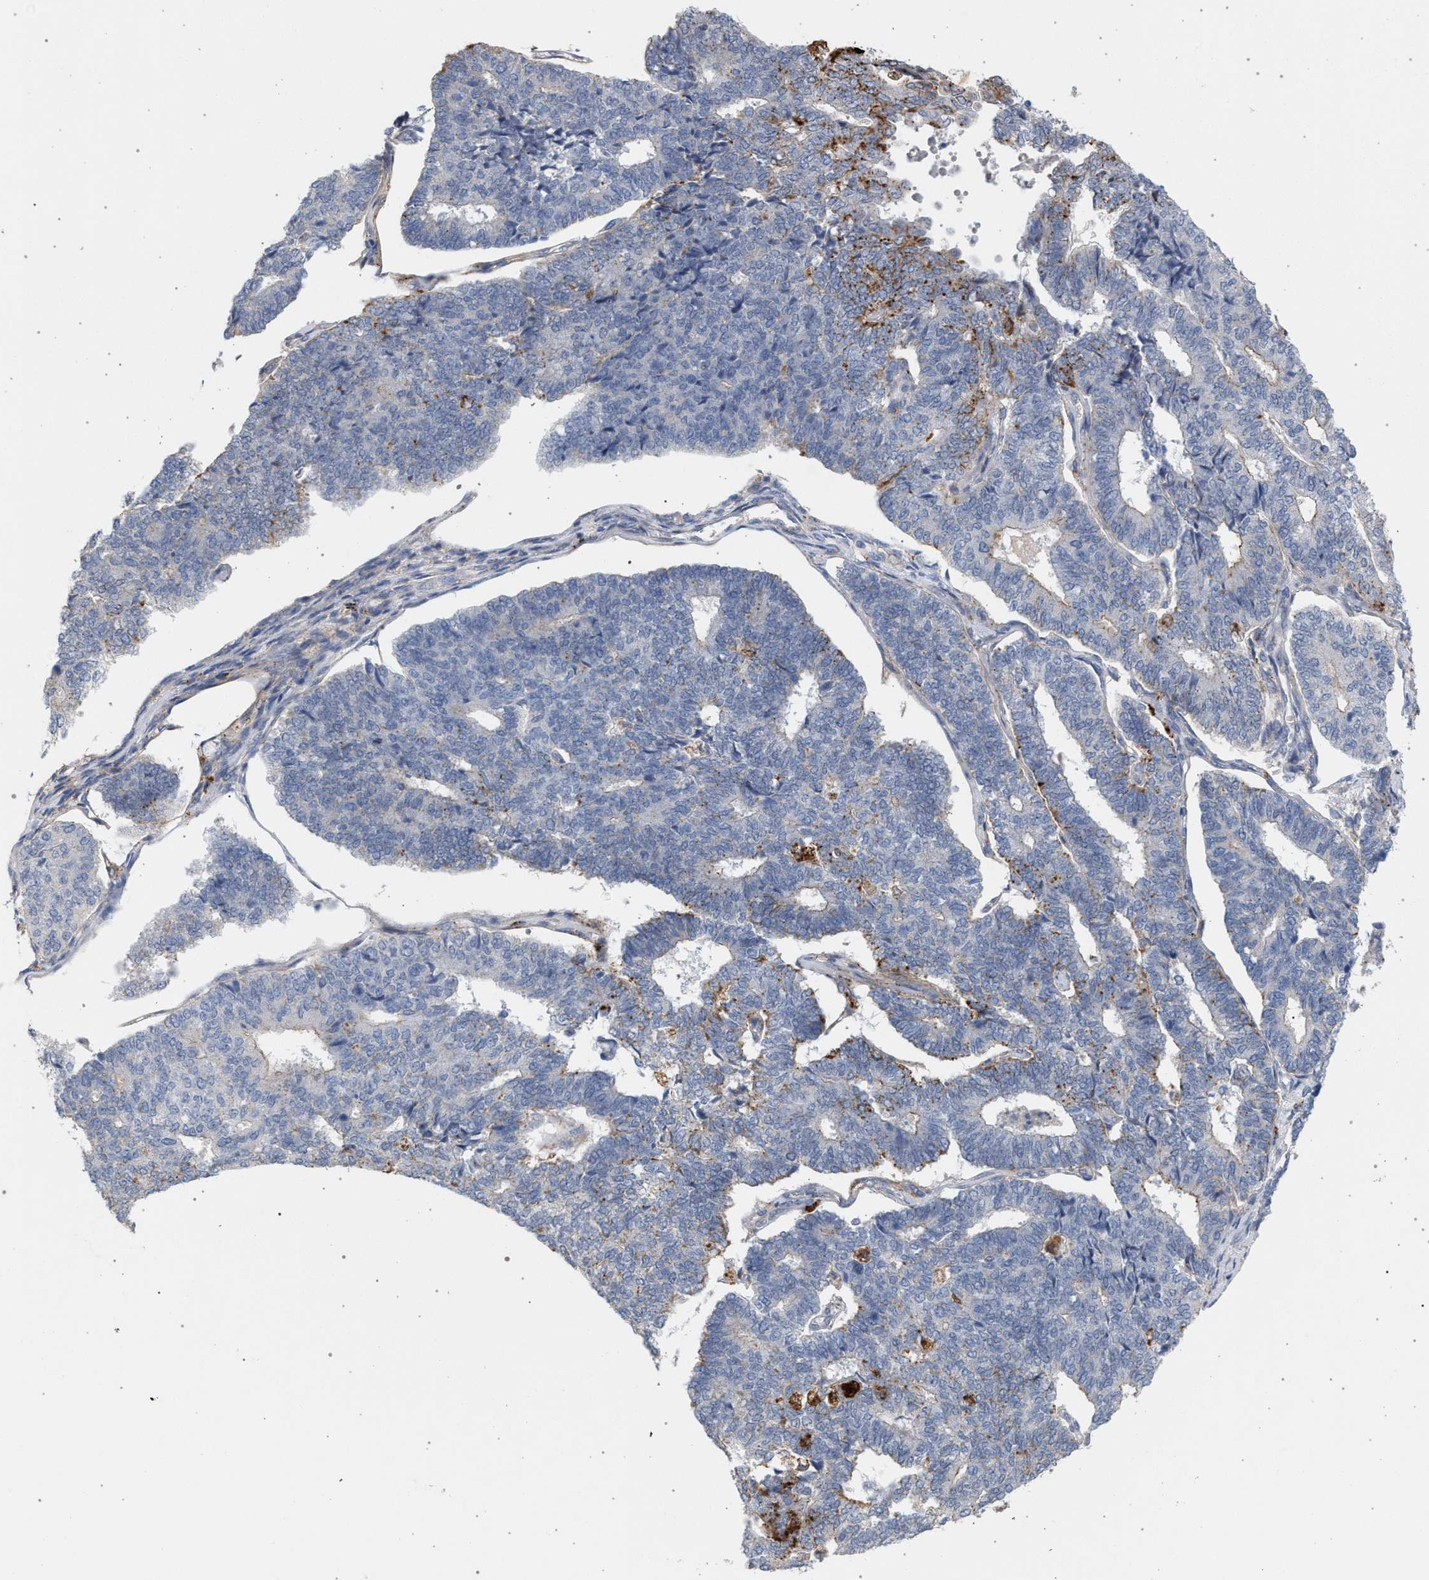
{"staining": {"intensity": "moderate", "quantity": "<25%", "location": "cytoplasmic/membranous"}, "tissue": "endometrial cancer", "cell_type": "Tumor cells", "image_type": "cancer", "snomed": [{"axis": "morphology", "description": "Adenocarcinoma, NOS"}, {"axis": "topography", "description": "Endometrium"}], "caption": "Protein expression analysis of human adenocarcinoma (endometrial) reveals moderate cytoplasmic/membranous positivity in about <25% of tumor cells.", "gene": "MAMDC2", "patient": {"sex": "female", "age": 70}}